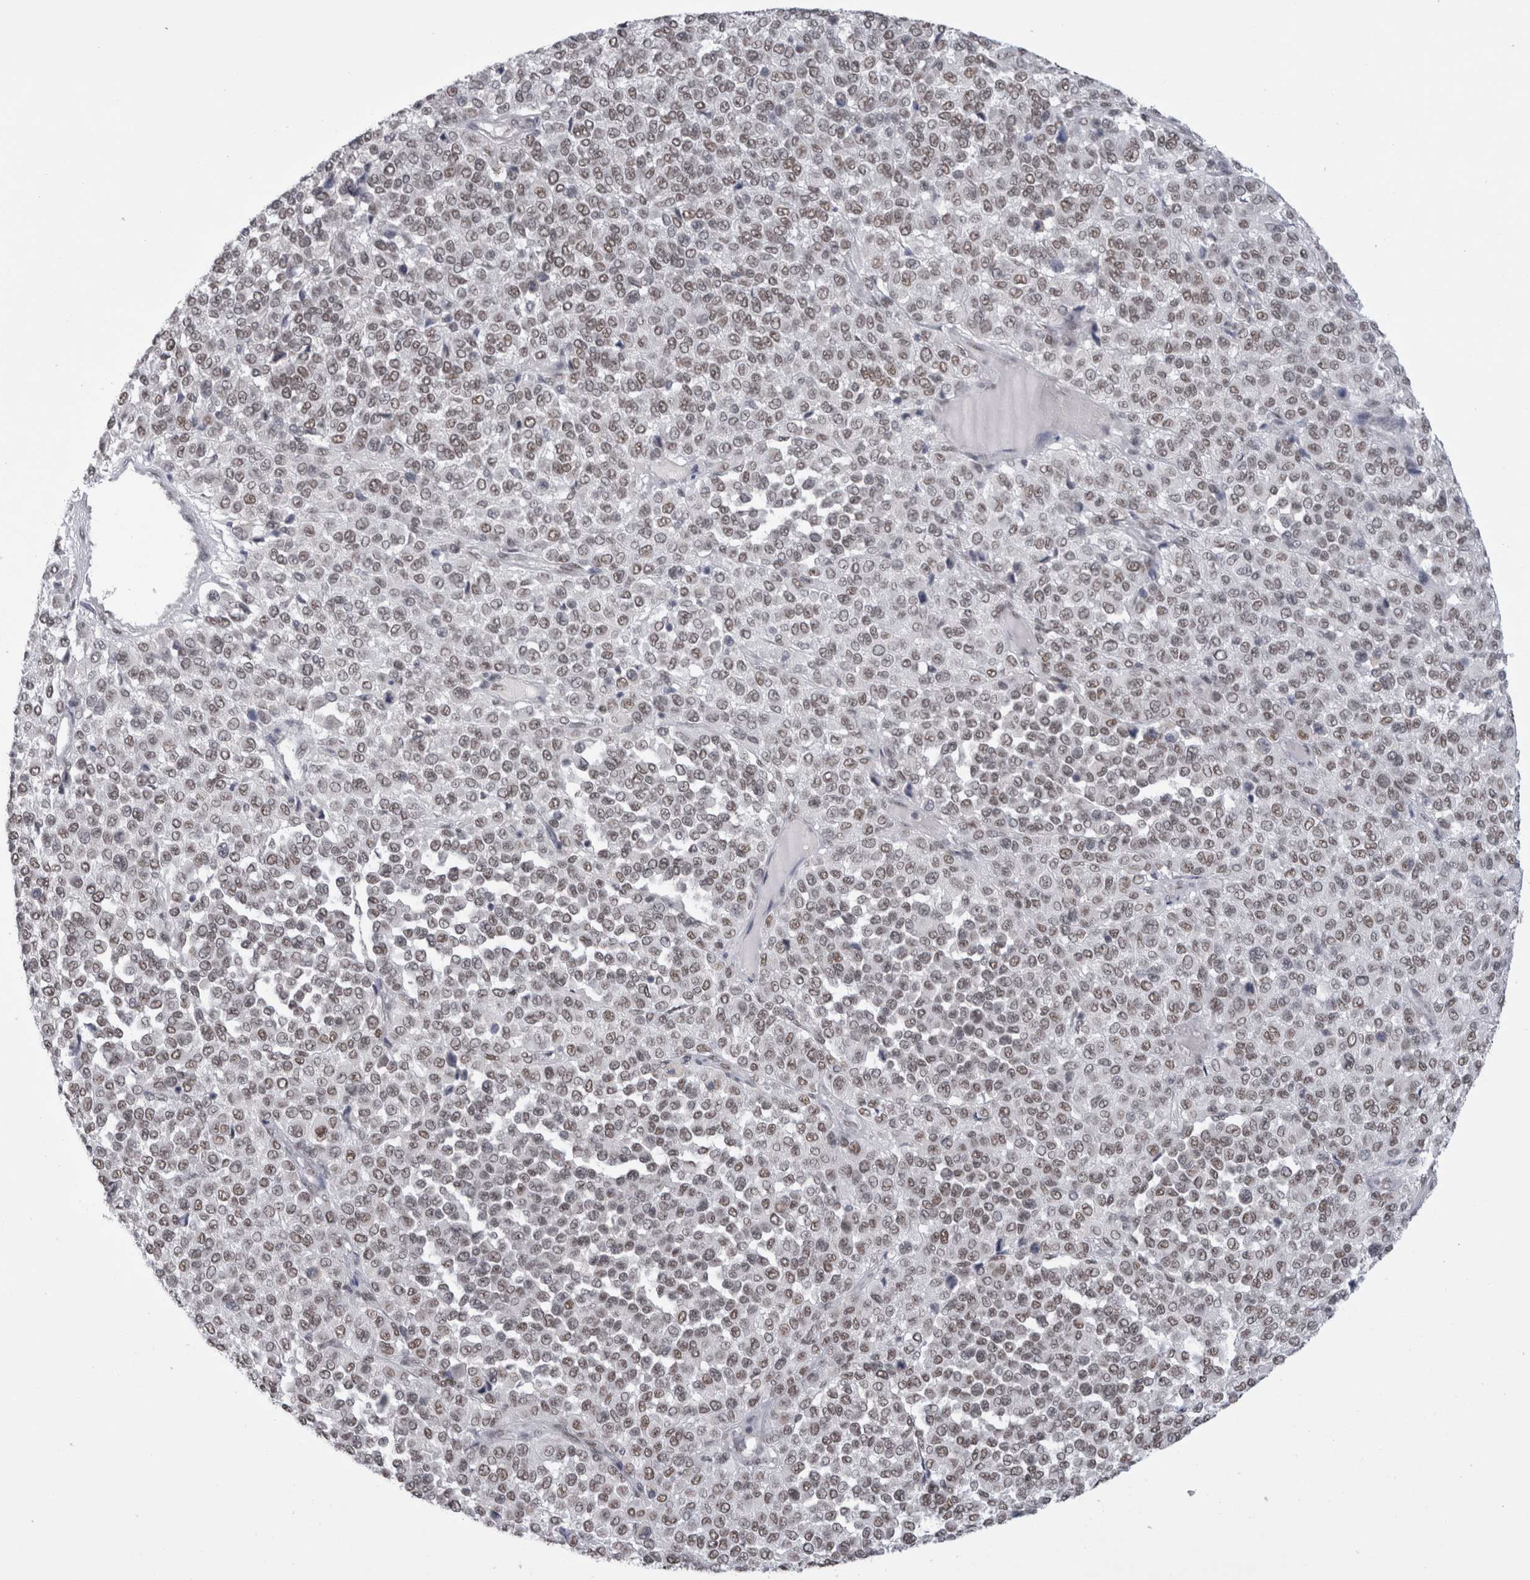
{"staining": {"intensity": "weak", "quantity": ">75%", "location": "nuclear"}, "tissue": "melanoma", "cell_type": "Tumor cells", "image_type": "cancer", "snomed": [{"axis": "morphology", "description": "Malignant melanoma, Metastatic site"}, {"axis": "topography", "description": "Pancreas"}], "caption": "Tumor cells exhibit weak nuclear expression in about >75% of cells in melanoma.", "gene": "API5", "patient": {"sex": "female", "age": 30}}